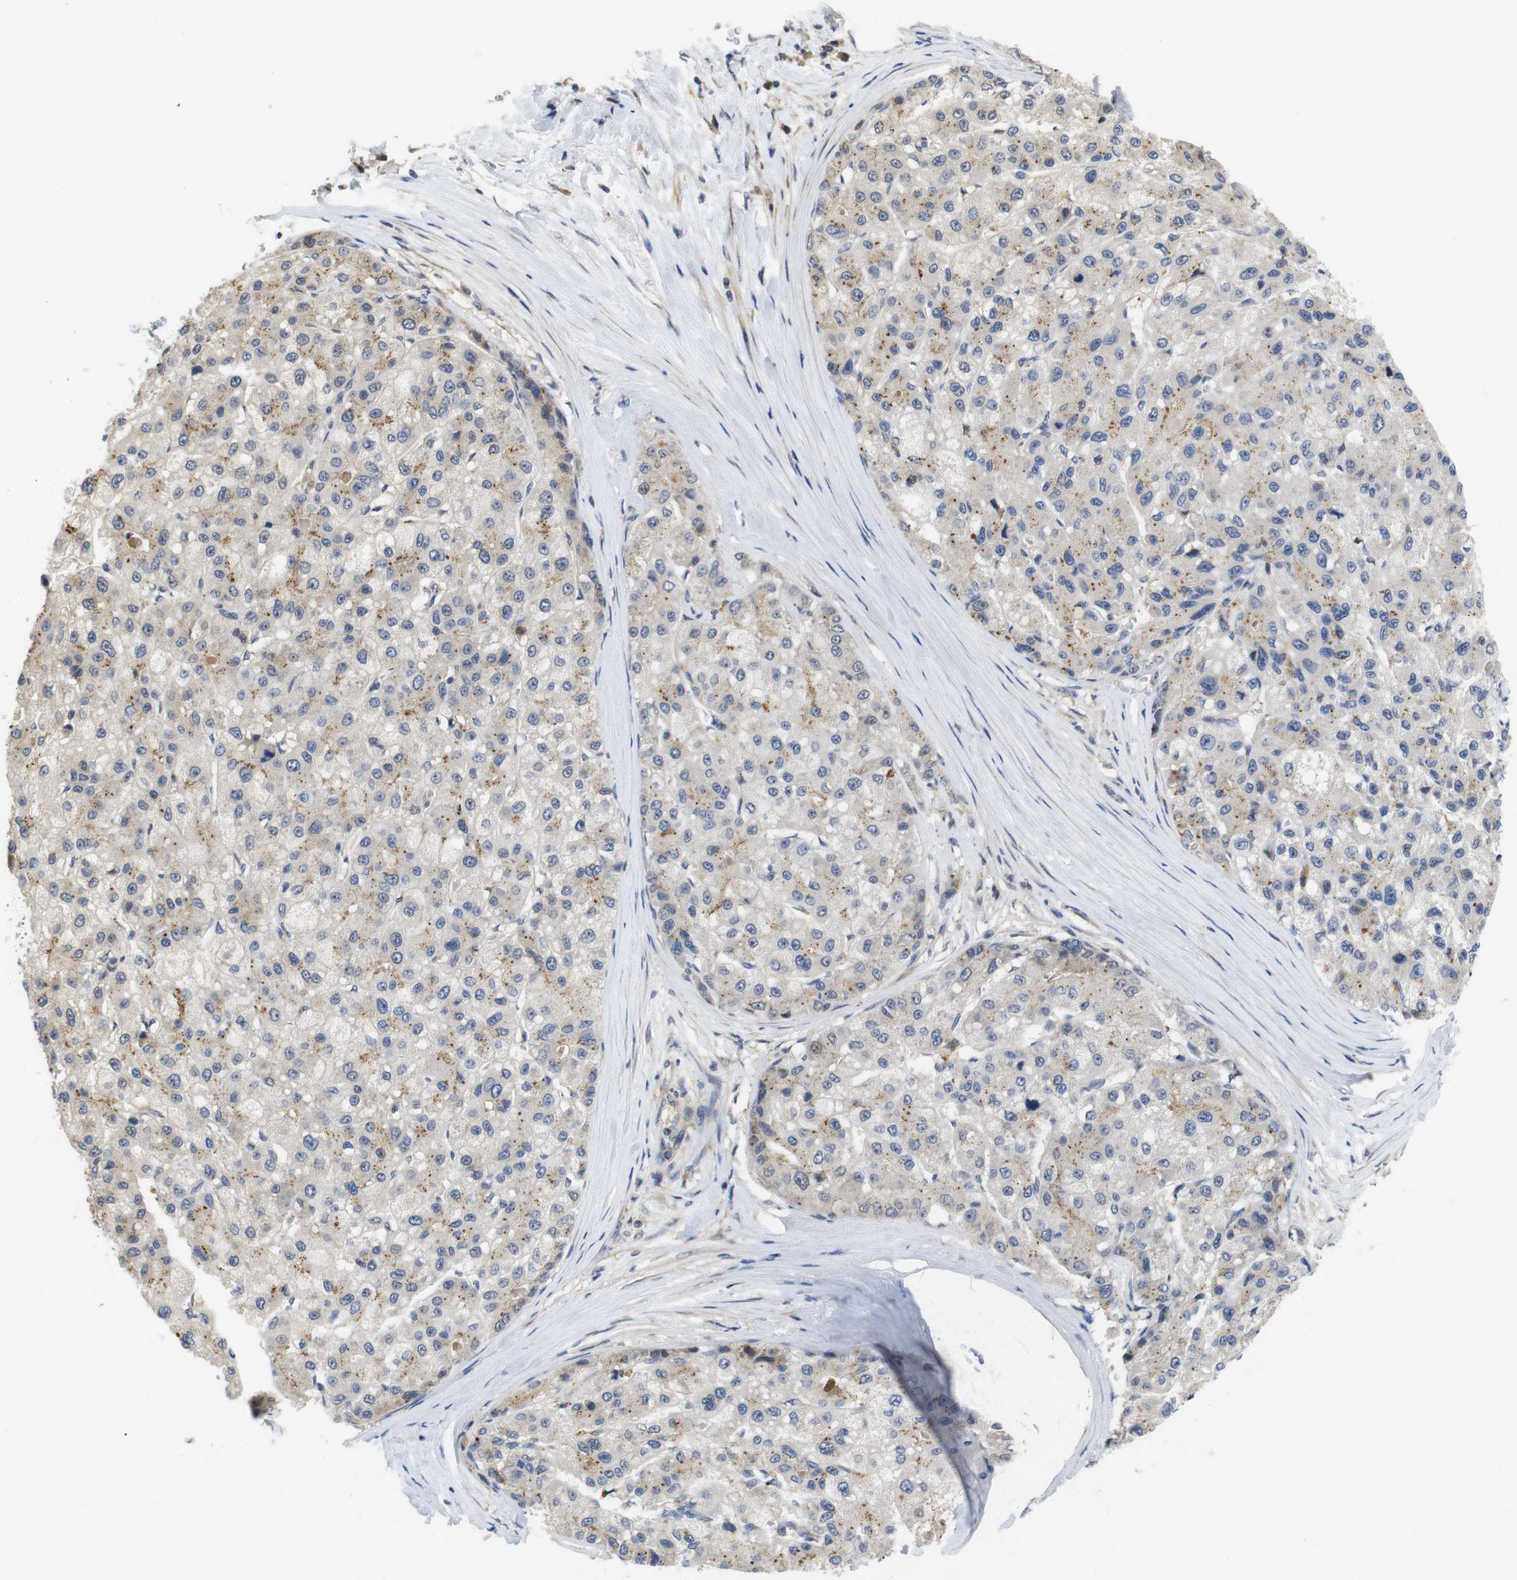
{"staining": {"intensity": "weak", "quantity": ">75%", "location": "cytoplasmic/membranous"}, "tissue": "liver cancer", "cell_type": "Tumor cells", "image_type": "cancer", "snomed": [{"axis": "morphology", "description": "Carcinoma, Hepatocellular, NOS"}, {"axis": "topography", "description": "Liver"}], "caption": "Liver cancer (hepatocellular carcinoma) tissue reveals weak cytoplasmic/membranous staining in approximately >75% of tumor cells", "gene": "FNTA", "patient": {"sex": "male", "age": 80}}